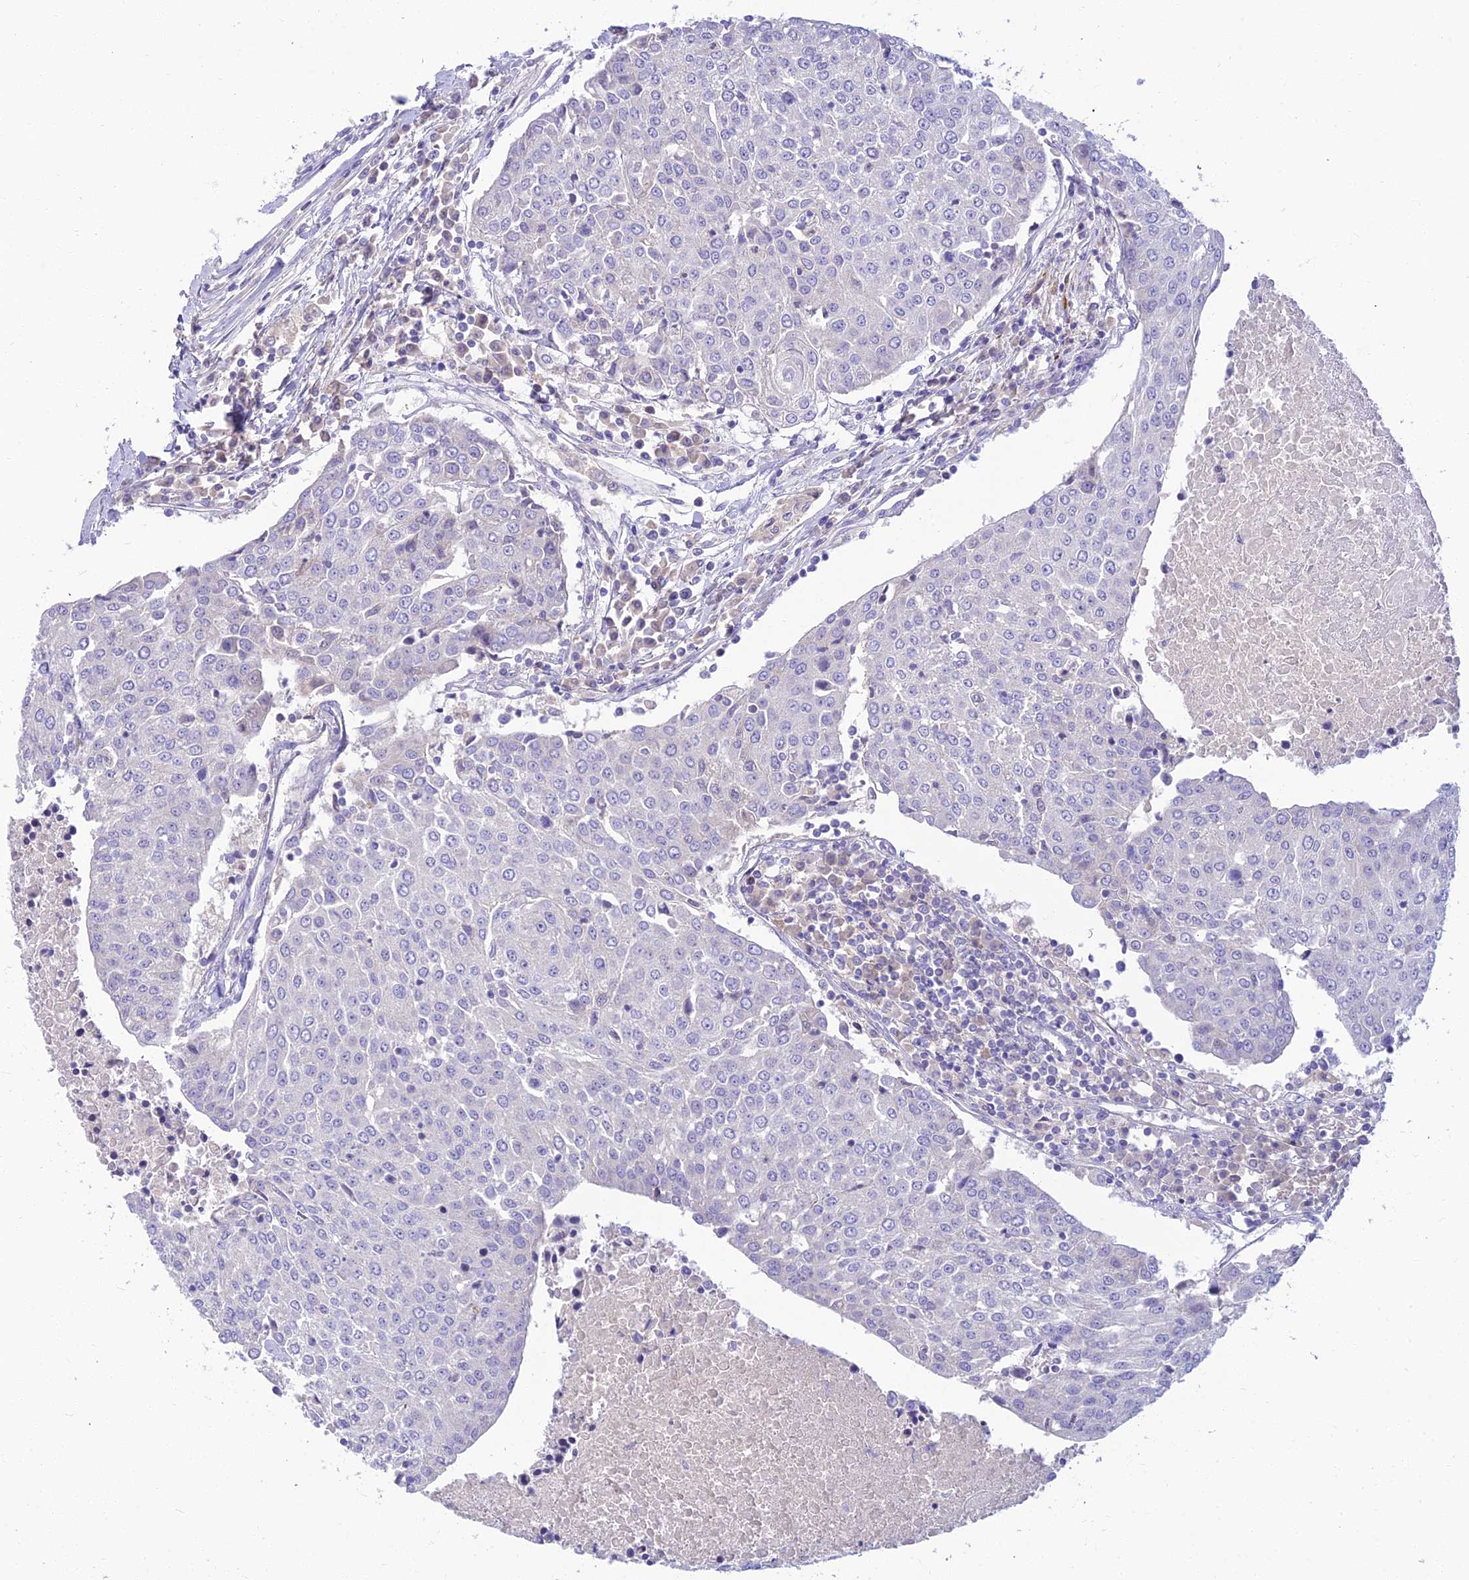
{"staining": {"intensity": "negative", "quantity": "none", "location": "none"}, "tissue": "urothelial cancer", "cell_type": "Tumor cells", "image_type": "cancer", "snomed": [{"axis": "morphology", "description": "Urothelial carcinoma, High grade"}, {"axis": "topography", "description": "Urinary bladder"}], "caption": "An immunohistochemistry photomicrograph of urothelial cancer is shown. There is no staining in tumor cells of urothelial cancer.", "gene": "CLIP4", "patient": {"sex": "female", "age": 85}}